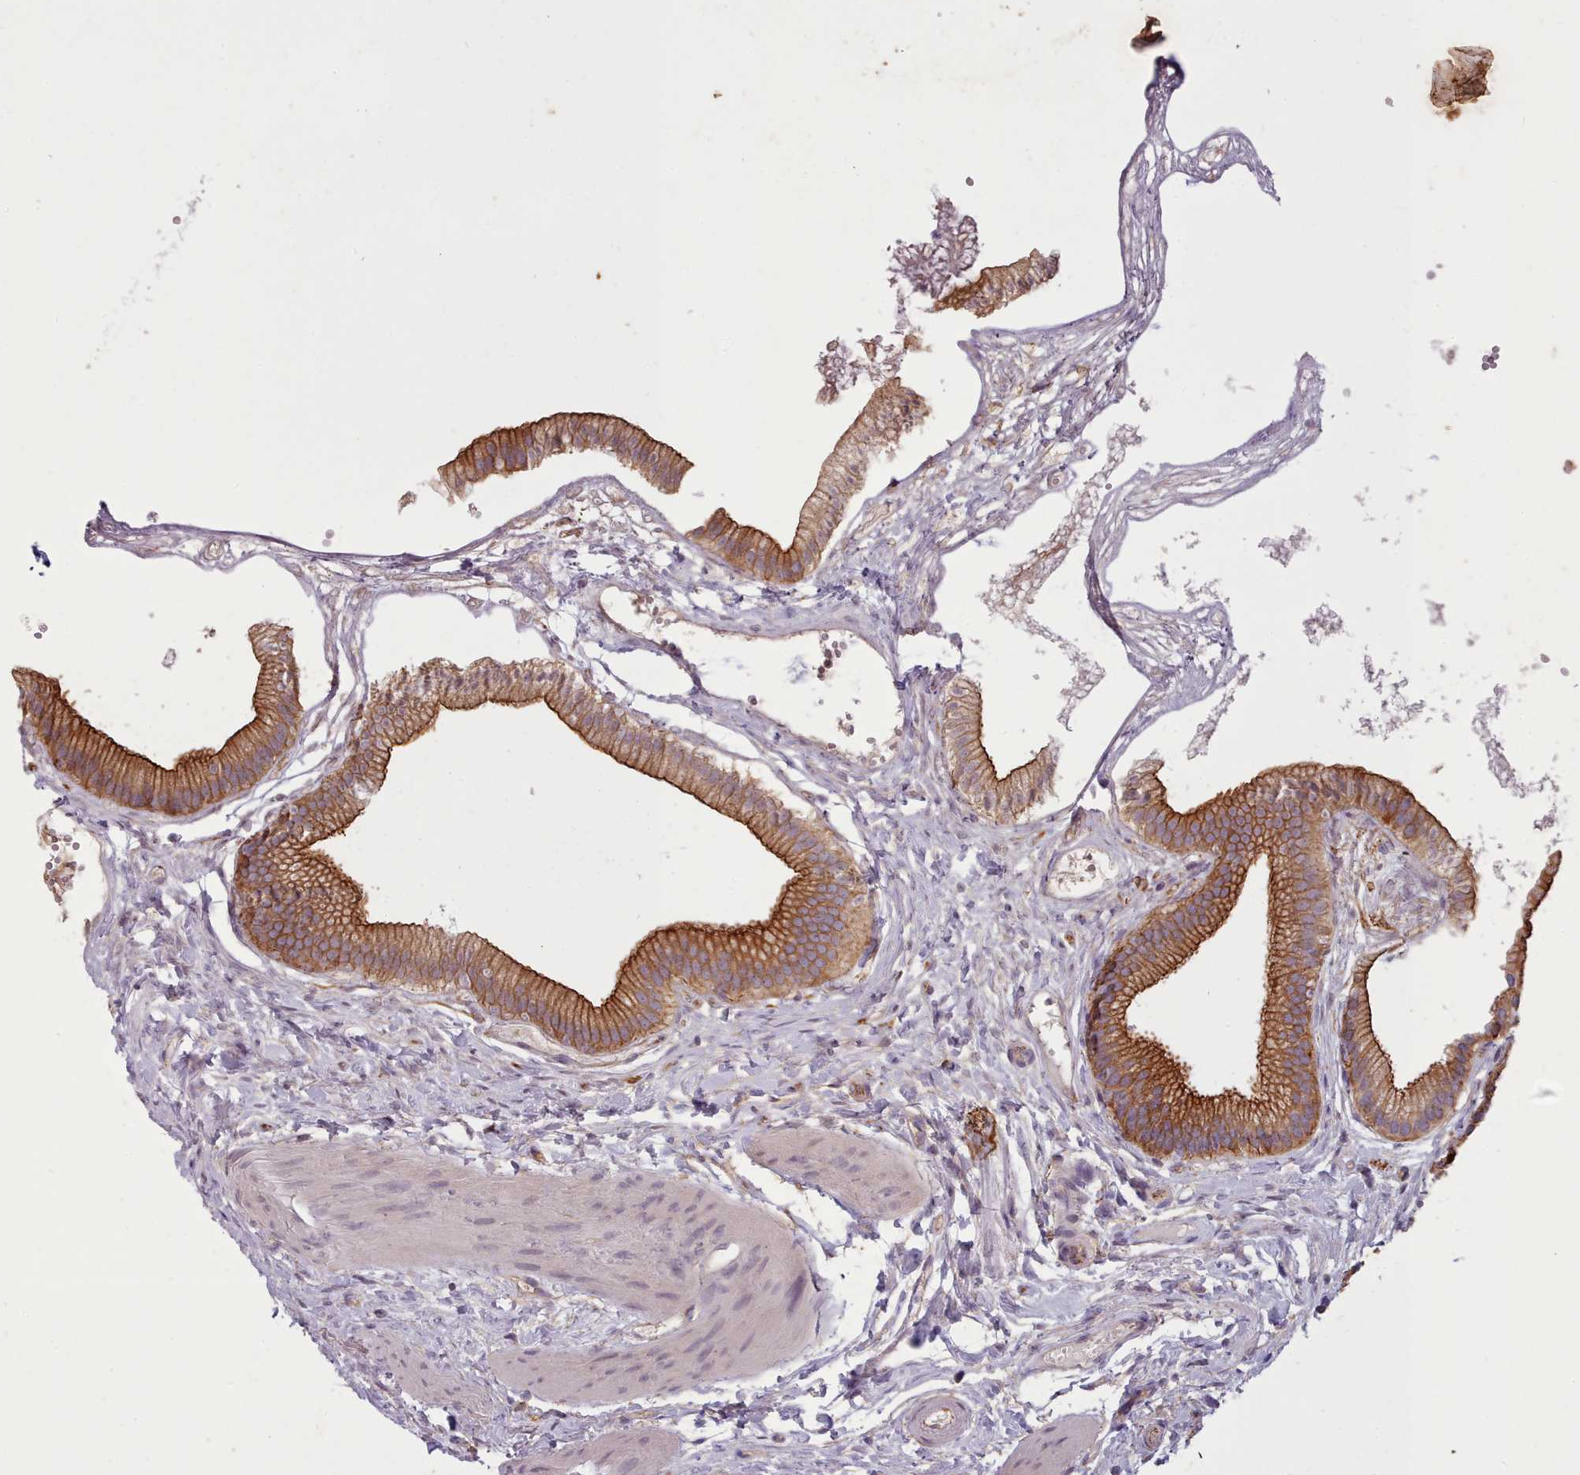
{"staining": {"intensity": "strong", "quantity": ">75%", "location": "cytoplasmic/membranous"}, "tissue": "gallbladder", "cell_type": "Glandular cells", "image_type": "normal", "snomed": [{"axis": "morphology", "description": "Normal tissue, NOS"}, {"axis": "topography", "description": "Gallbladder"}], "caption": "Protein expression analysis of unremarkable gallbladder demonstrates strong cytoplasmic/membranous positivity in about >75% of glandular cells. Nuclei are stained in blue.", "gene": "PLD4", "patient": {"sex": "female", "age": 54}}